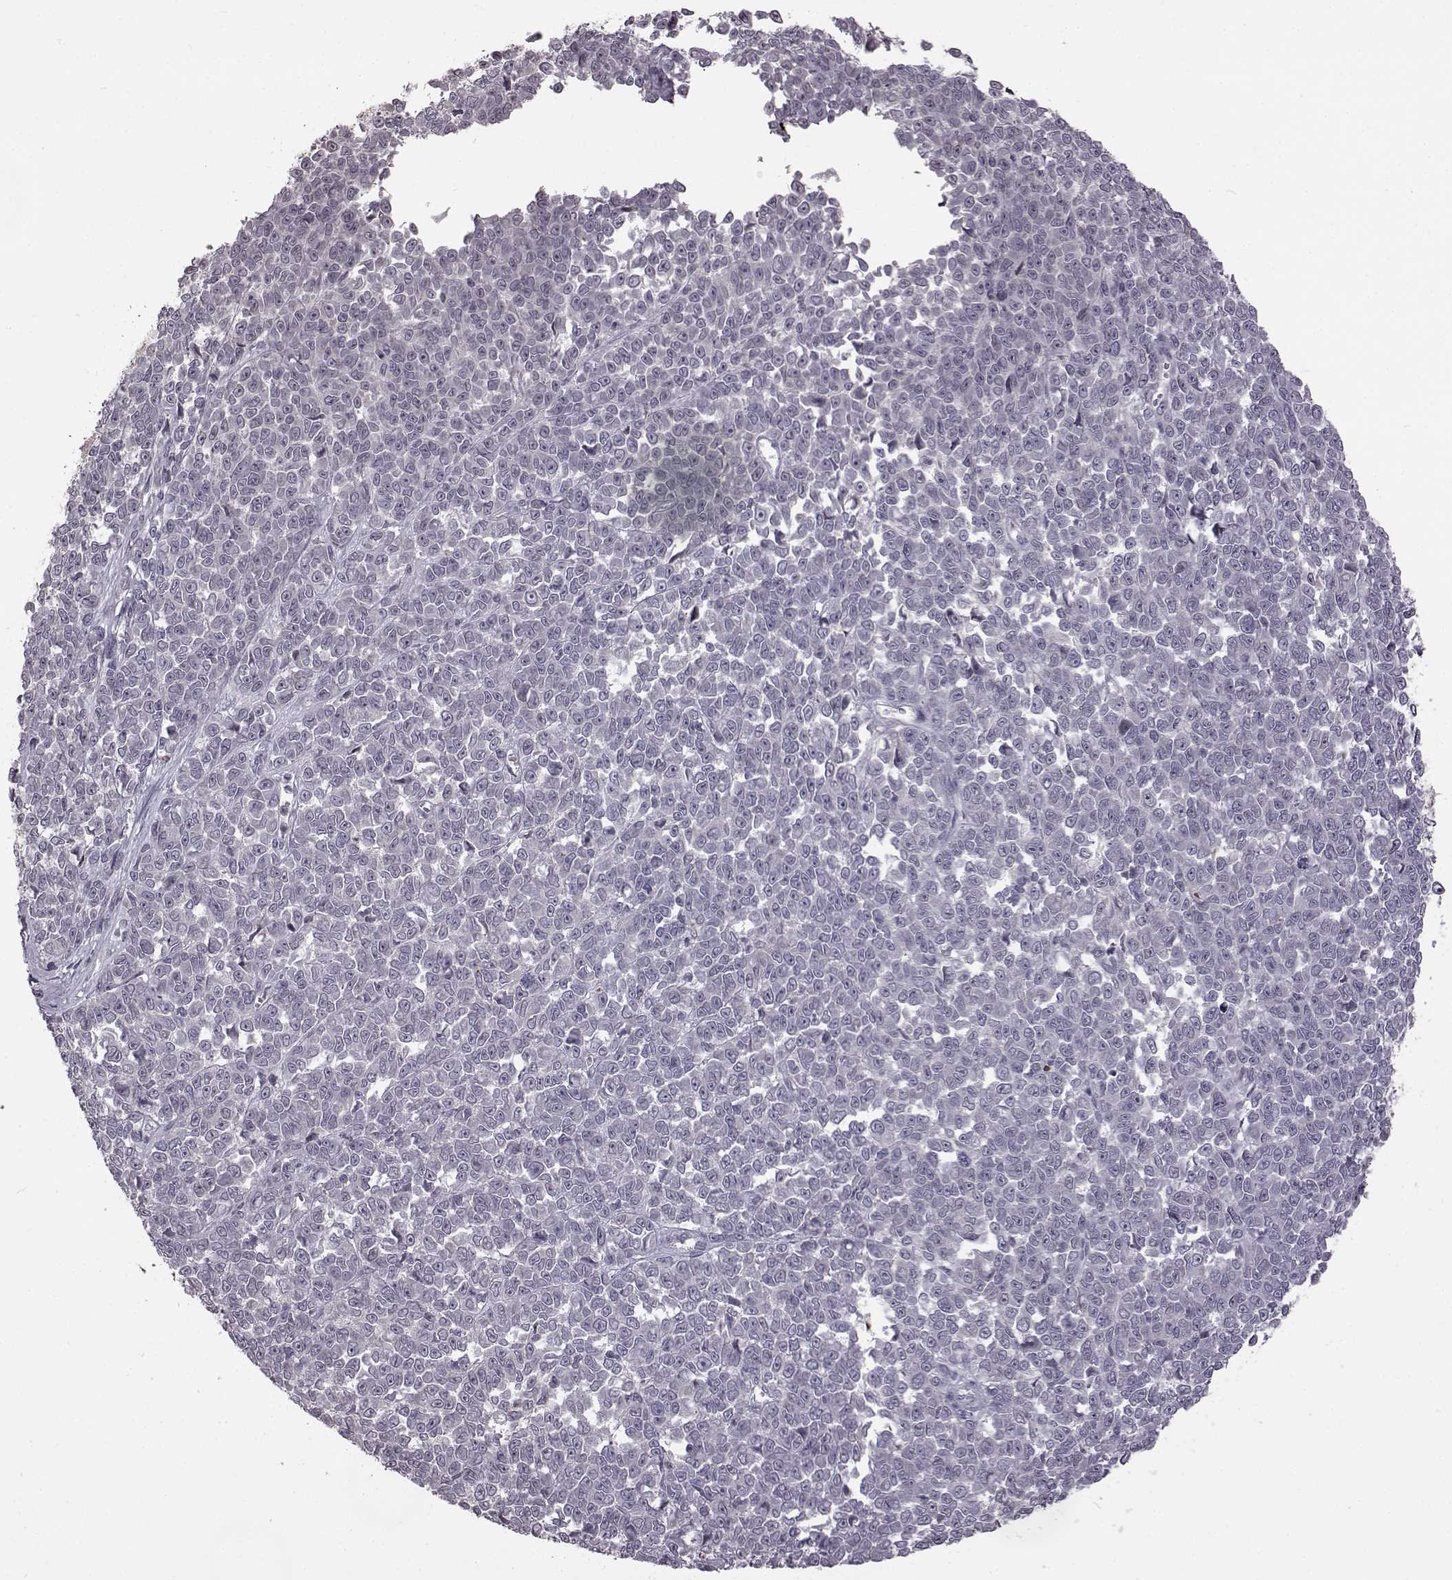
{"staining": {"intensity": "negative", "quantity": "none", "location": "none"}, "tissue": "melanoma", "cell_type": "Tumor cells", "image_type": "cancer", "snomed": [{"axis": "morphology", "description": "Malignant melanoma, NOS"}, {"axis": "topography", "description": "Skin"}], "caption": "Immunohistochemical staining of human malignant melanoma demonstrates no significant expression in tumor cells.", "gene": "GAL", "patient": {"sex": "female", "age": 95}}